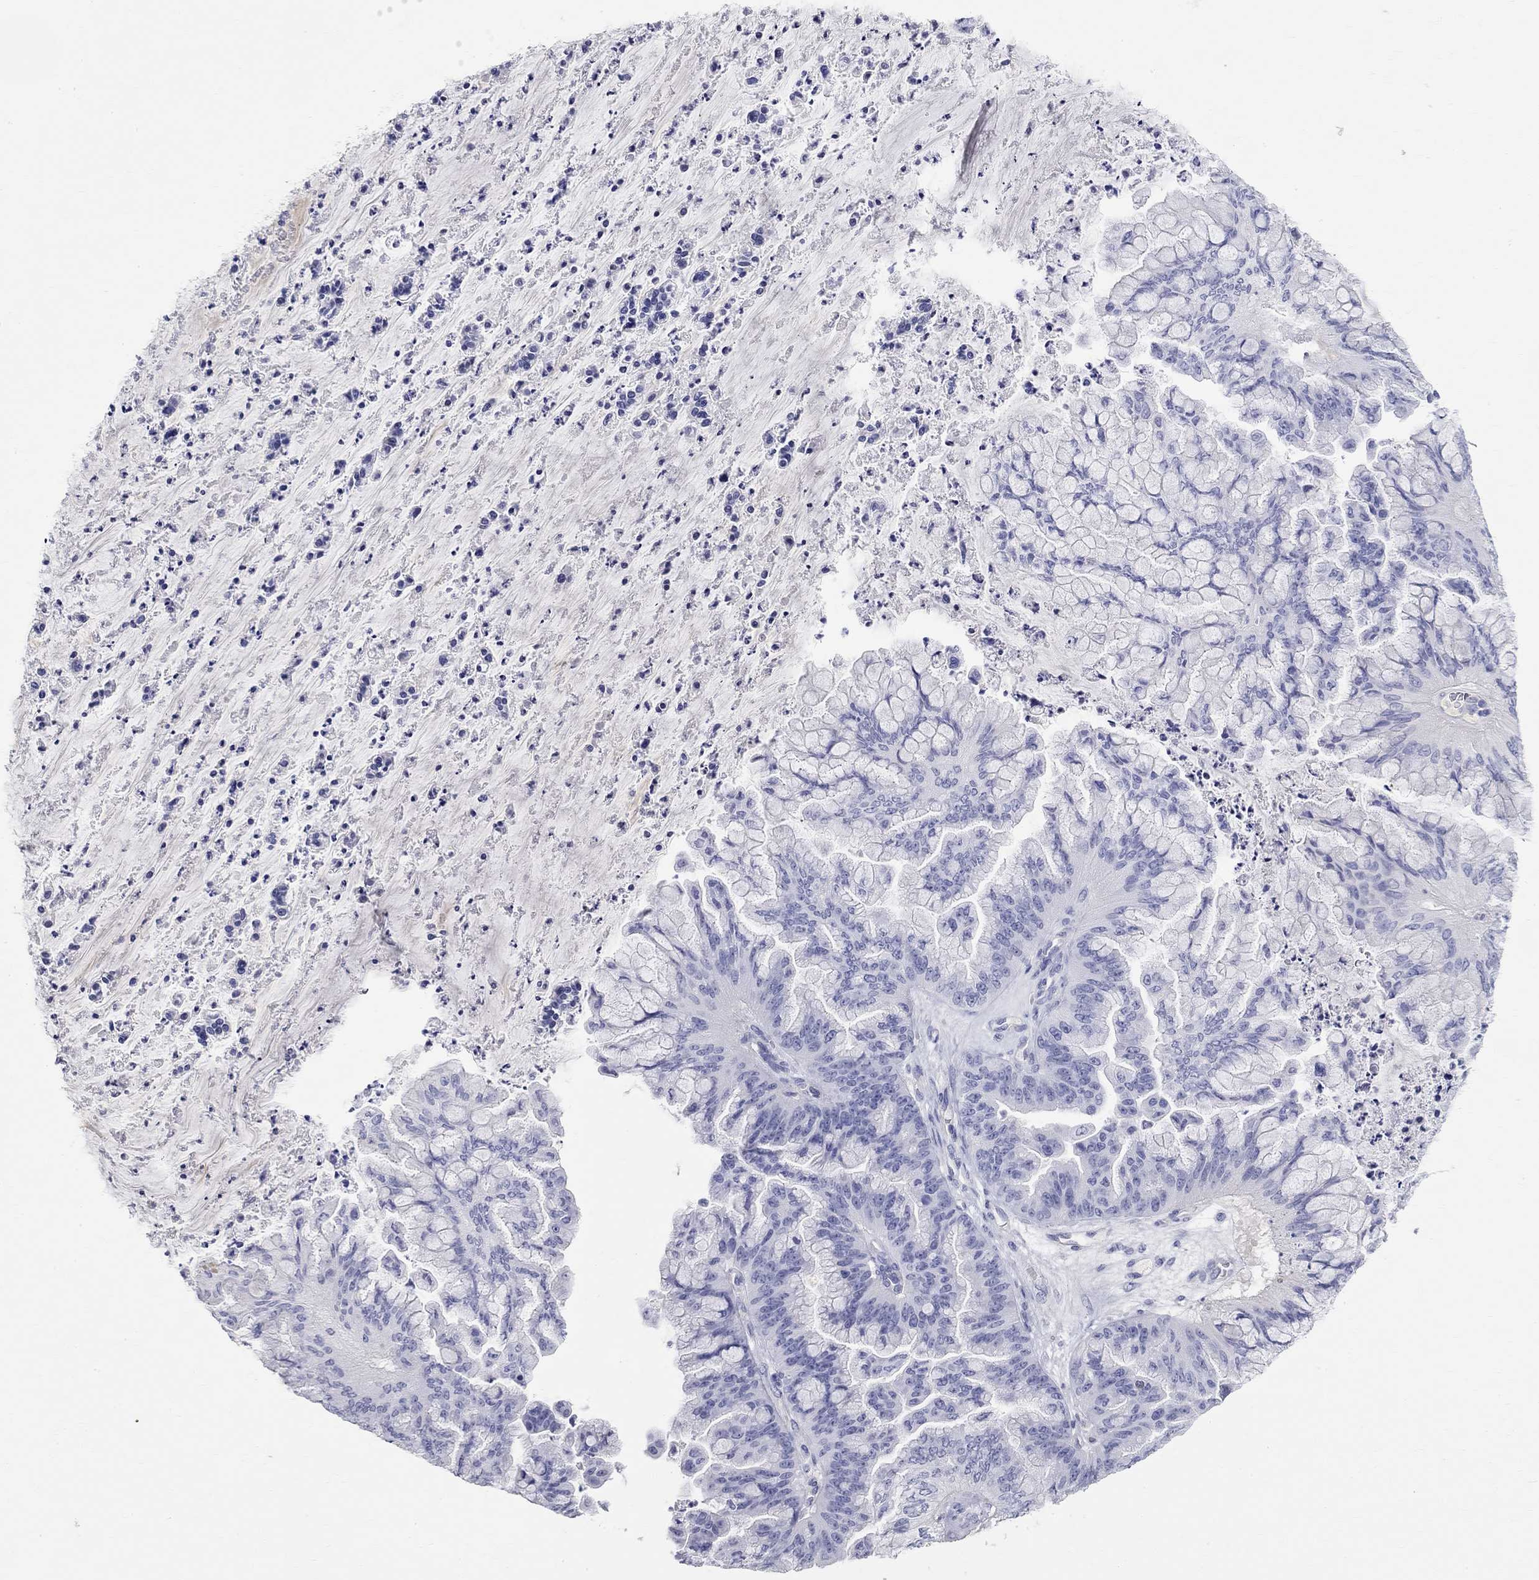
{"staining": {"intensity": "negative", "quantity": "none", "location": "none"}, "tissue": "ovarian cancer", "cell_type": "Tumor cells", "image_type": "cancer", "snomed": [{"axis": "morphology", "description": "Cystadenocarcinoma, mucinous, NOS"}, {"axis": "topography", "description": "Ovary"}], "caption": "A histopathology image of ovarian mucinous cystadenocarcinoma stained for a protein demonstrates no brown staining in tumor cells.", "gene": "PHOX2B", "patient": {"sex": "female", "age": 67}}